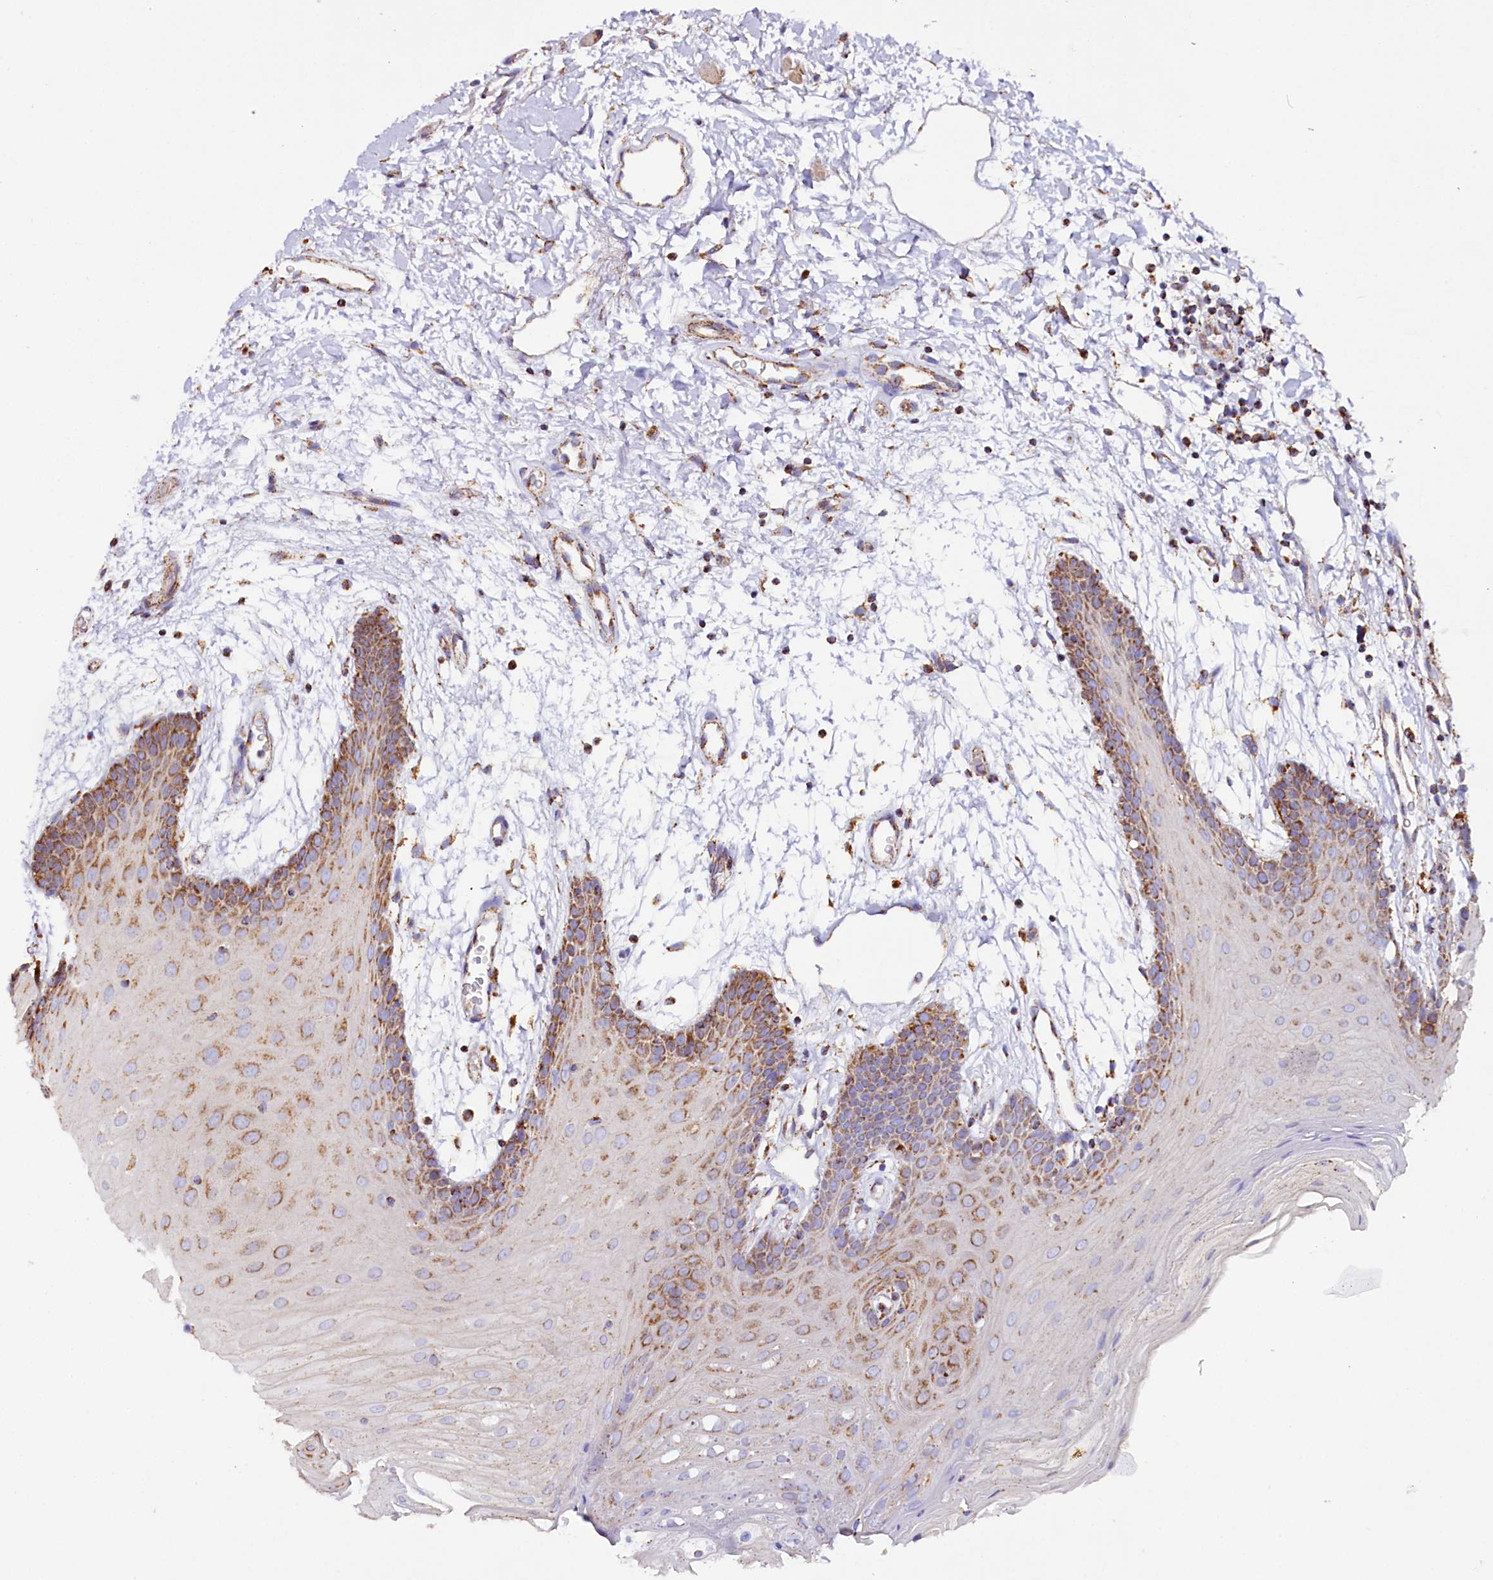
{"staining": {"intensity": "moderate", "quantity": ">75%", "location": "cytoplasmic/membranous"}, "tissue": "oral mucosa", "cell_type": "Squamous epithelial cells", "image_type": "normal", "snomed": [{"axis": "morphology", "description": "Normal tissue, NOS"}, {"axis": "topography", "description": "Skeletal muscle"}, {"axis": "topography", "description": "Oral tissue"}, {"axis": "topography", "description": "Salivary gland"}, {"axis": "topography", "description": "Peripheral nerve tissue"}], "caption": "Immunohistochemical staining of unremarkable human oral mucosa demonstrates medium levels of moderate cytoplasmic/membranous positivity in about >75% of squamous epithelial cells. (IHC, brightfield microscopy, high magnification).", "gene": "APLP2", "patient": {"sex": "male", "age": 54}}